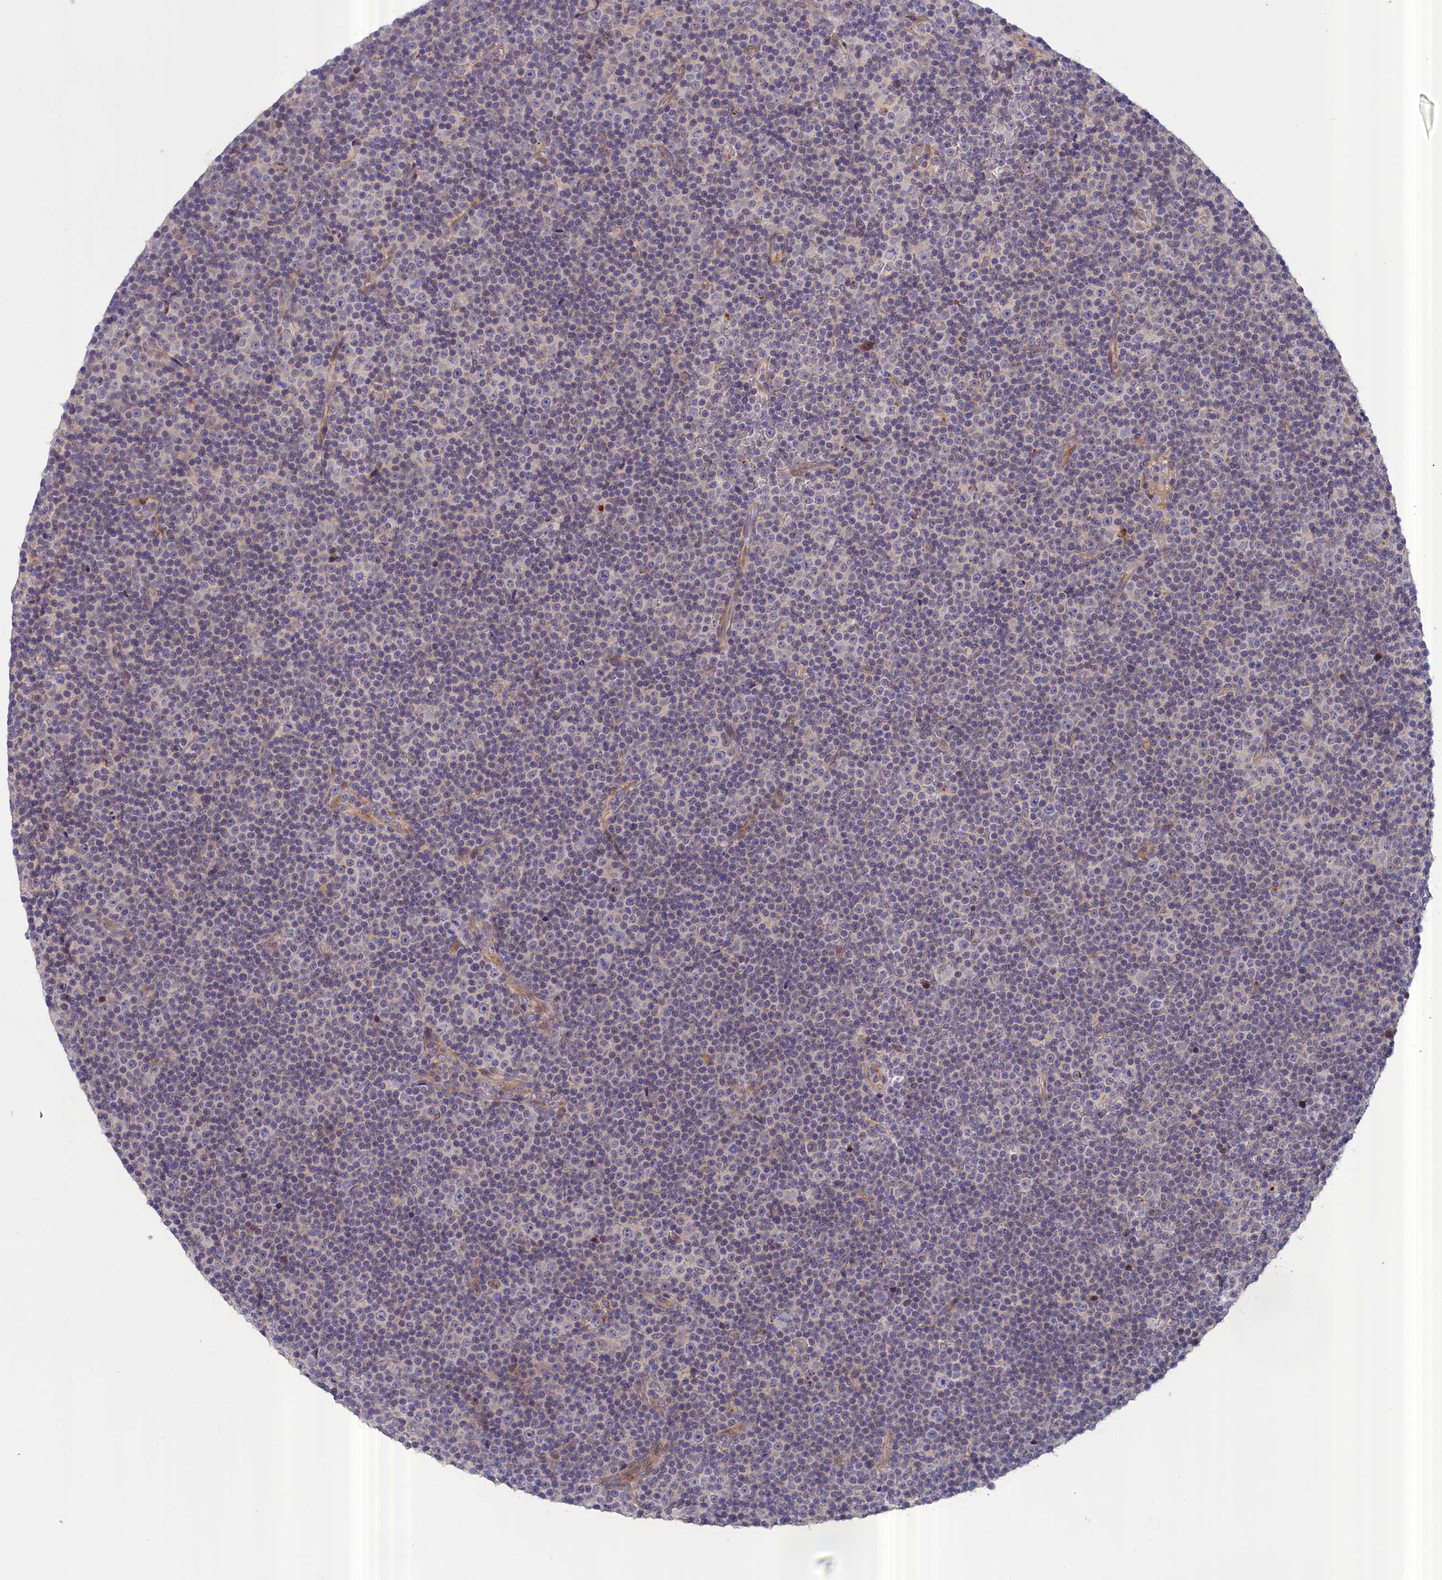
{"staining": {"intensity": "negative", "quantity": "none", "location": "none"}, "tissue": "lymphoma", "cell_type": "Tumor cells", "image_type": "cancer", "snomed": [{"axis": "morphology", "description": "Malignant lymphoma, non-Hodgkin's type, Low grade"}, {"axis": "topography", "description": "Lymph node"}], "caption": "Tumor cells are negative for brown protein staining in lymphoma.", "gene": "IGFALS", "patient": {"sex": "female", "age": 67}}